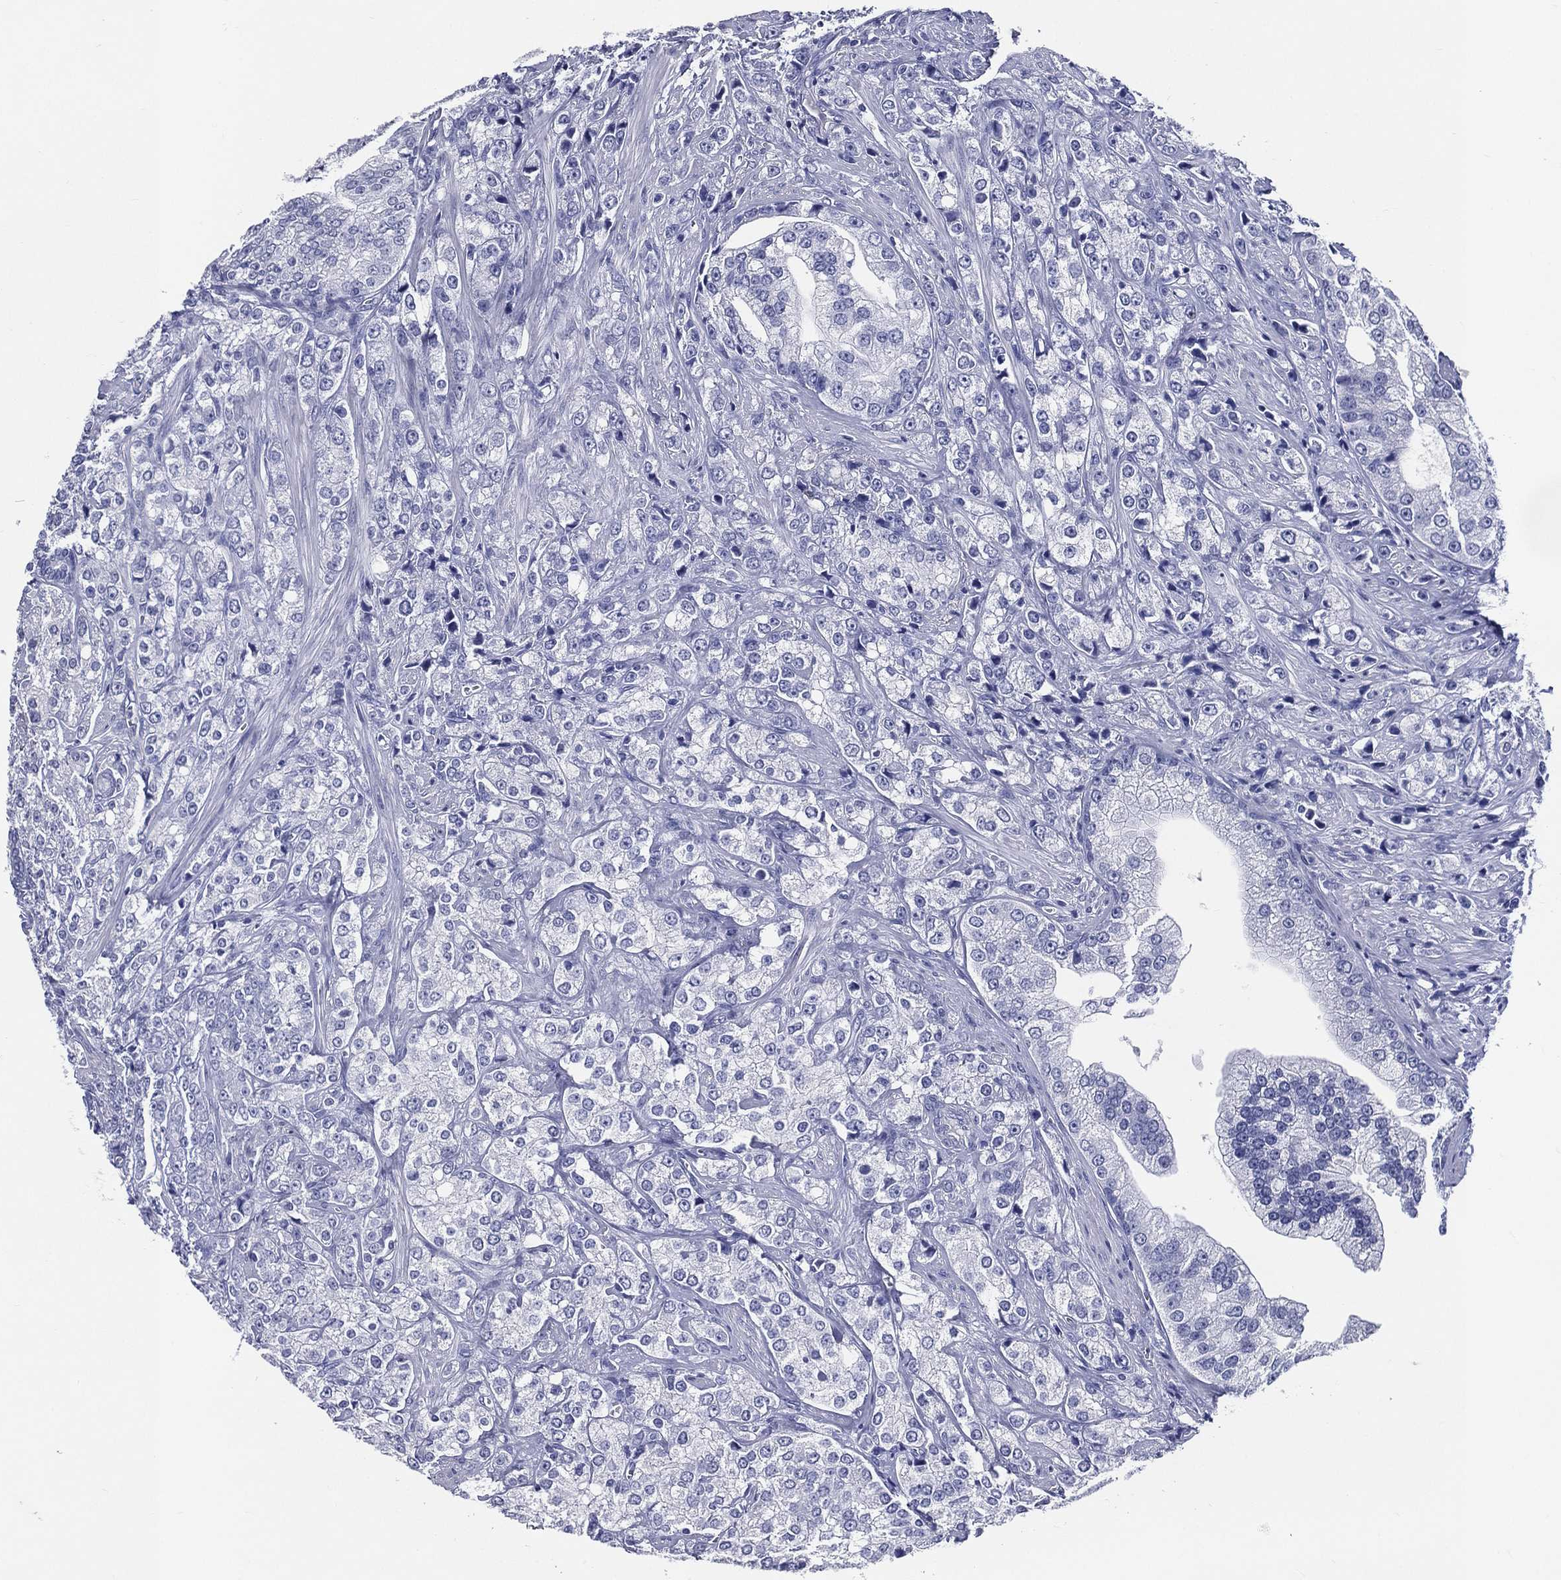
{"staining": {"intensity": "negative", "quantity": "none", "location": "none"}, "tissue": "prostate cancer", "cell_type": "Tumor cells", "image_type": "cancer", "snomed": [{"axis": "morphology", "description": "Adenocarcinoma, NOS"}, {"axis": "topography", "description": "Prostate and seminal vesicle, NOS"}, {"axis": "topography", "description": "Prostate"}], "caption": "Immunohistochemistry histopathology image of neoplastic tissue: prostate cancer stained with DAB displays no significant protein expression in tumor cells.", "gene": "ACE2", "patient": {"sex": "male", "age": 68}}